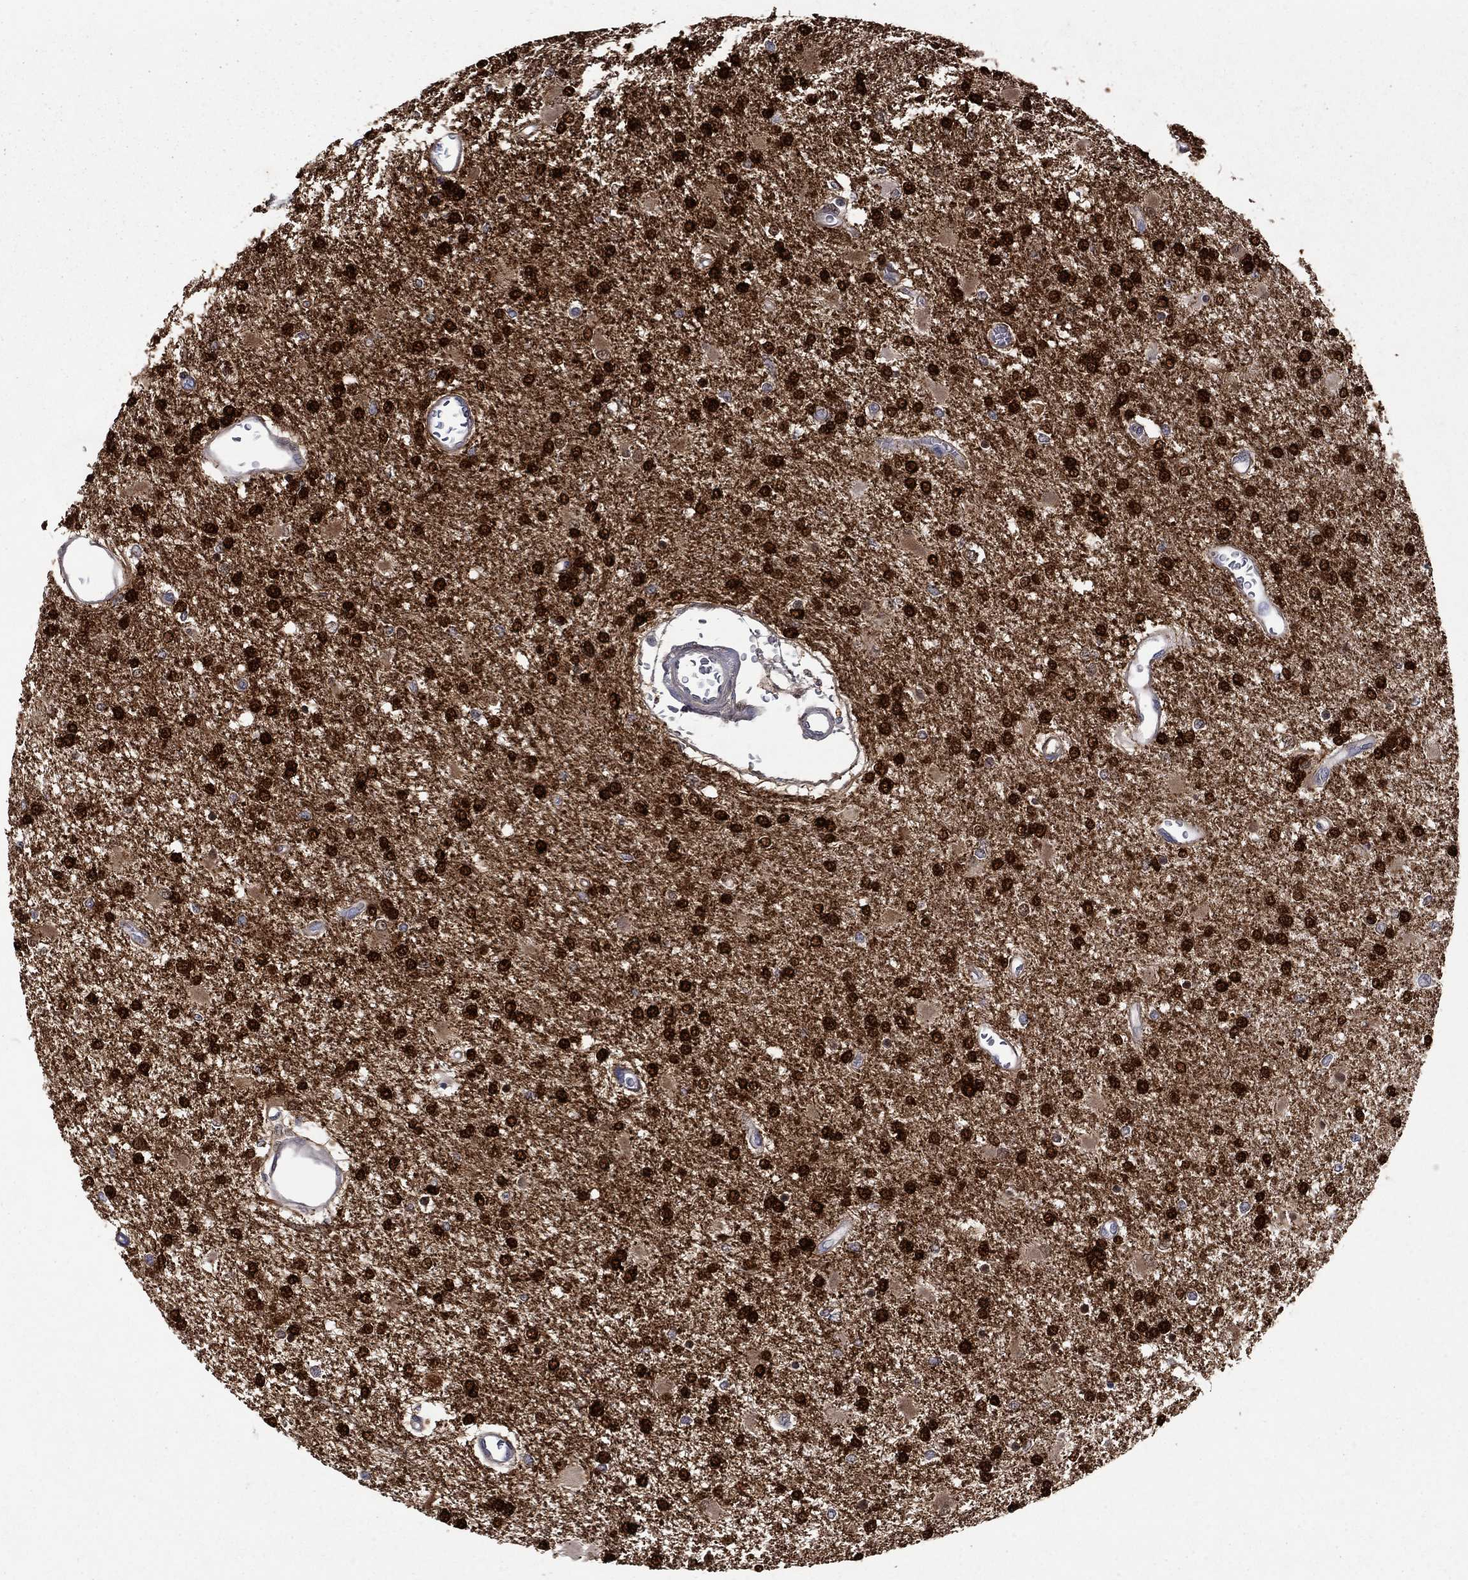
{"staining": {"intensity": "strong", "quantity": ">75%", "location": "nuclear"}, "tissue": "glioma", "cell_type": "Tumor cells", "image_type": "cancer", "snomed": [{"axis": "morphology", "description": "Glioma, malignant, High grade"}, {"axis": "topography", "description": "Cerebral cortex"}], "caption": "There is high levels of strong nuclear positivity in tumor cells of high-grade glioma (malignant), as demonstrated by immunohistochemical staining (brown color).", "gene": "CBR1", "patient": {"sex": "male", "age": 79}}